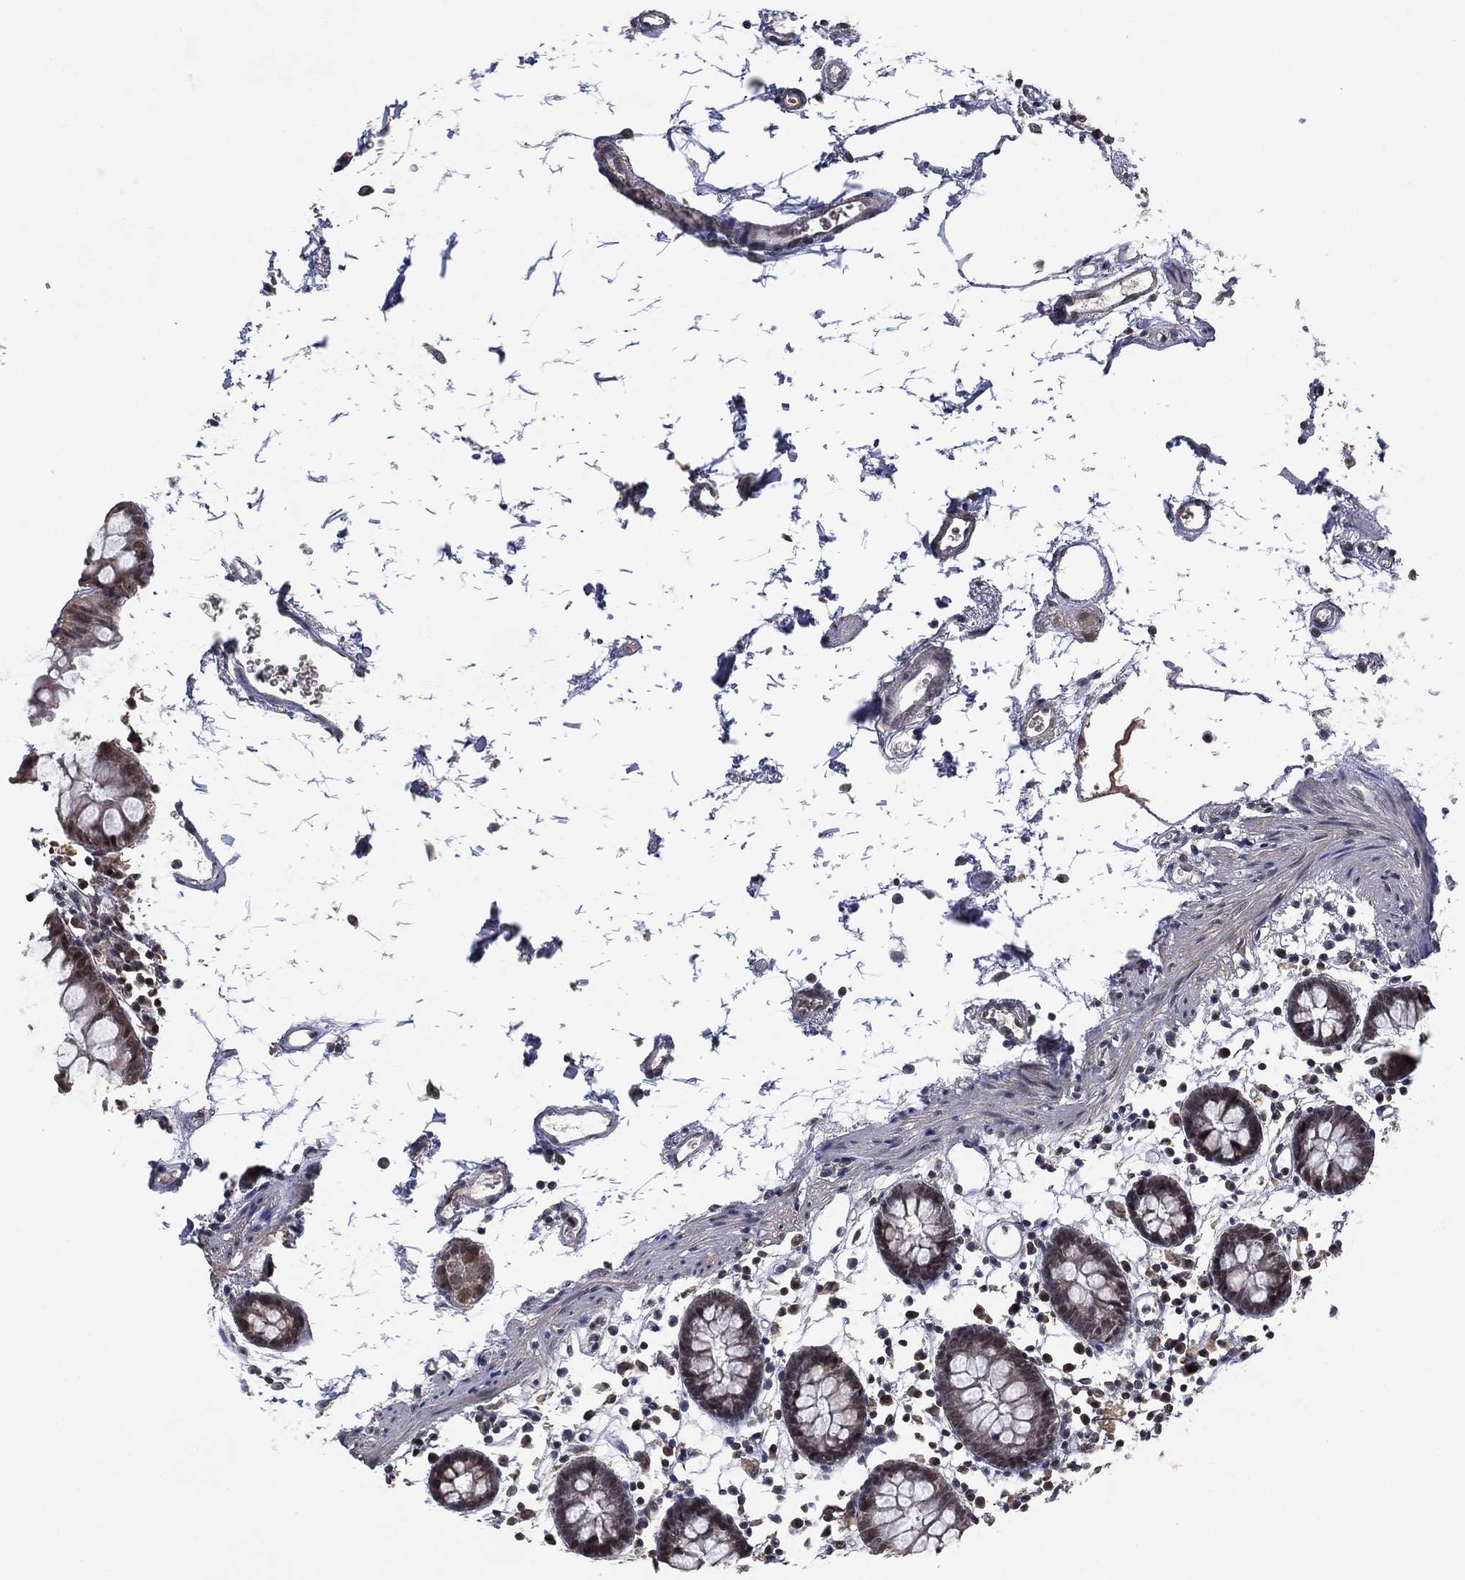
{"staining": {"intensity": "negative", "quantity": "none", "location": "none"}, "tissue": "colon", "cell_type": "Endothelial cells", "image_type": "normal", "snomed": [{"axis": "morphology", "description": "Normal tissue, NOS"}, {"axis": "topography", "description": "Colon"}], "caption": "Immunohistochemical staining of normal colon reveals no significant positivity in endothelial cells. (Brightfield microscopy of DAB immunohistochemistry at high magnification).", "gene": "NELFCD", "patient": {"sex": "female", "age": 84}}